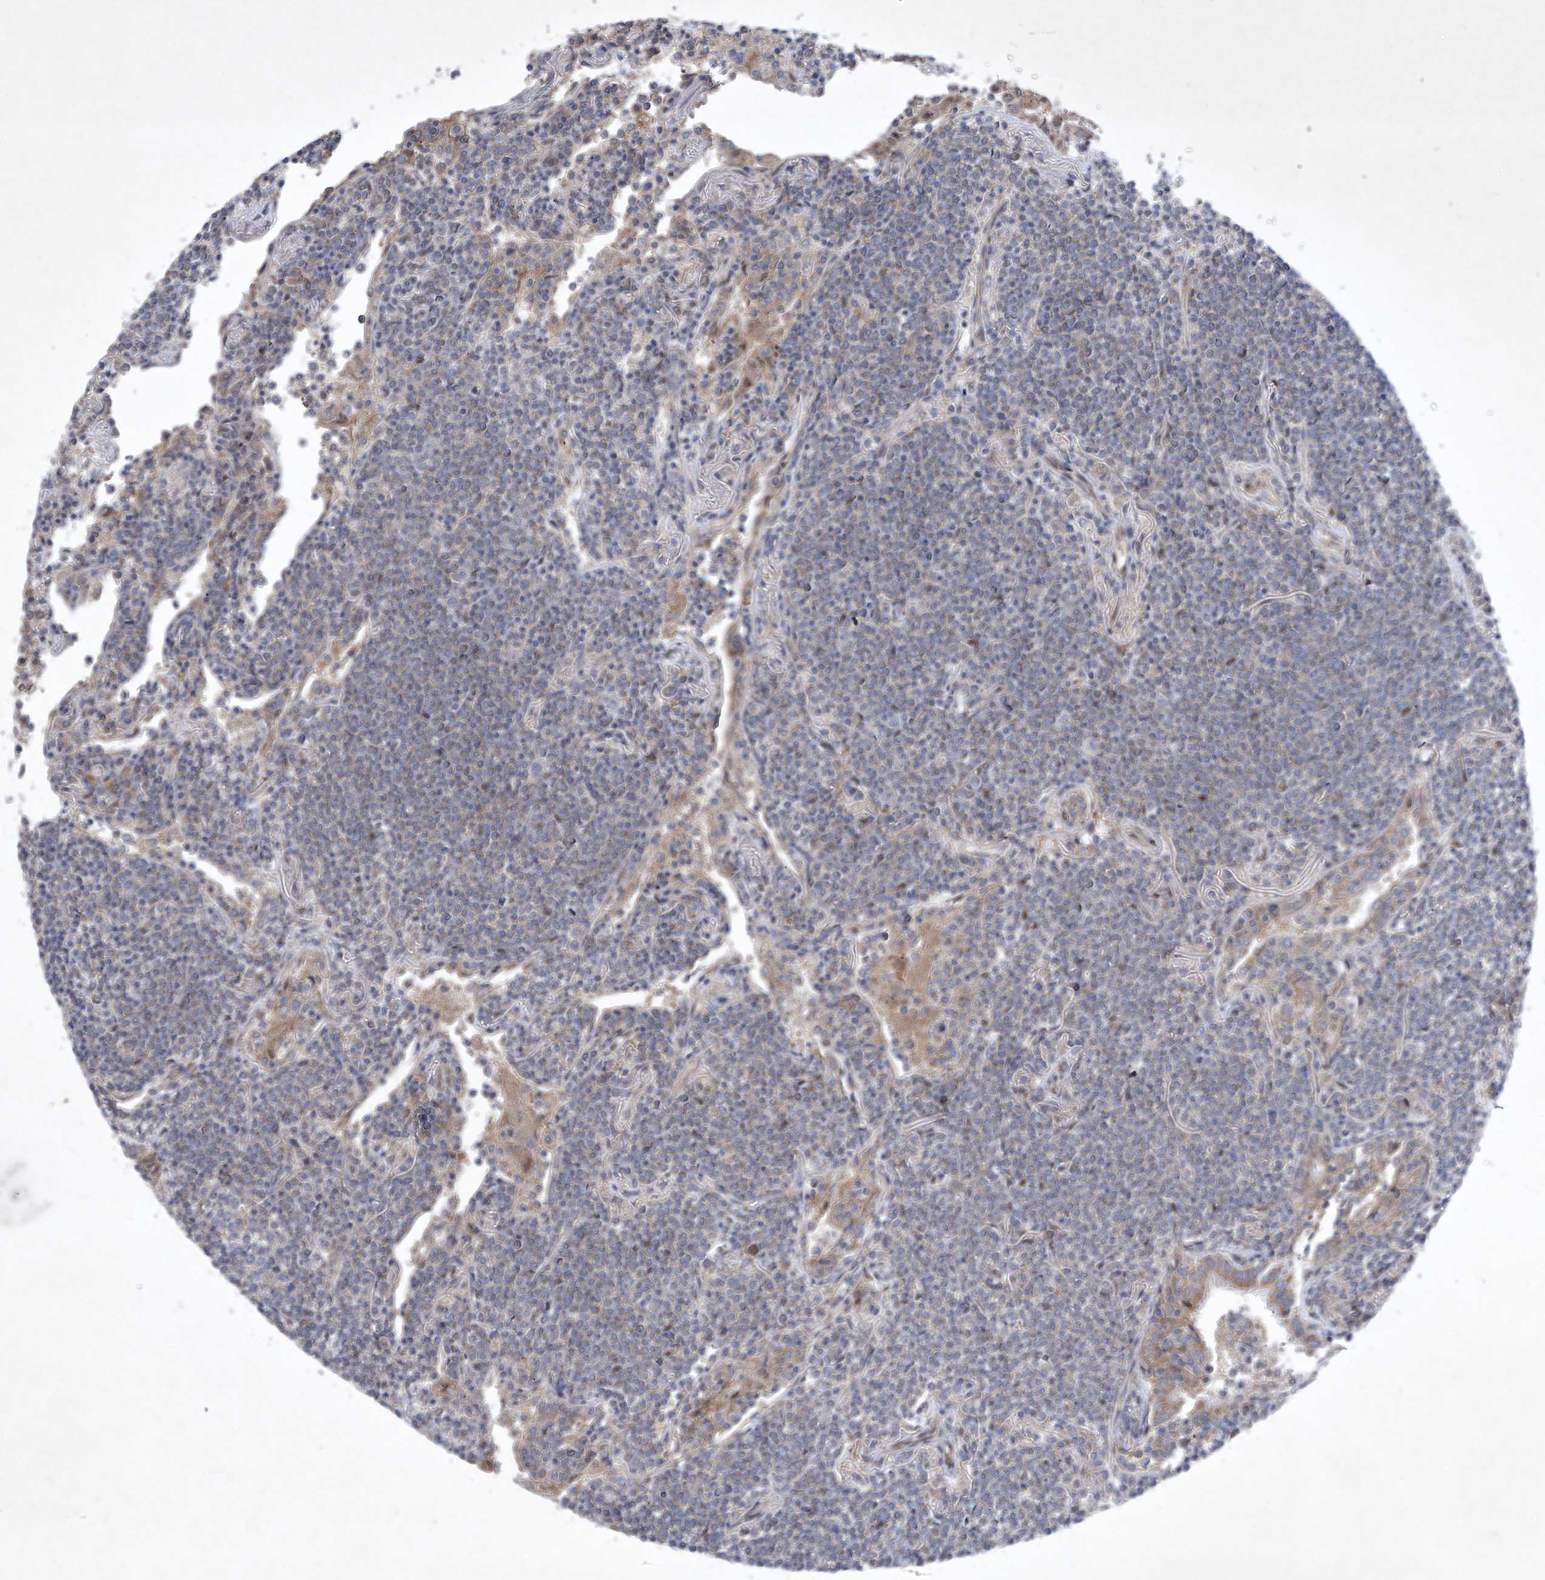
{"staining": {"intensity": "negative", "quantity": "none", "location": "none"}, "tissue": "lymphoma", "cell_type": "Tumor cells", "image_type": "cancer", "snomed": [{"axis": "morphology", "description": "Malignant lymphoma, non-Hodgkin's type, Low grade"}, {"axis": "topography", "description": "Lung"}], "caption": "An image of human lymphoma is negative for staining in tumor cells.", "gene": "COQ3", "patient": {"sex": "female", "age": 71}}